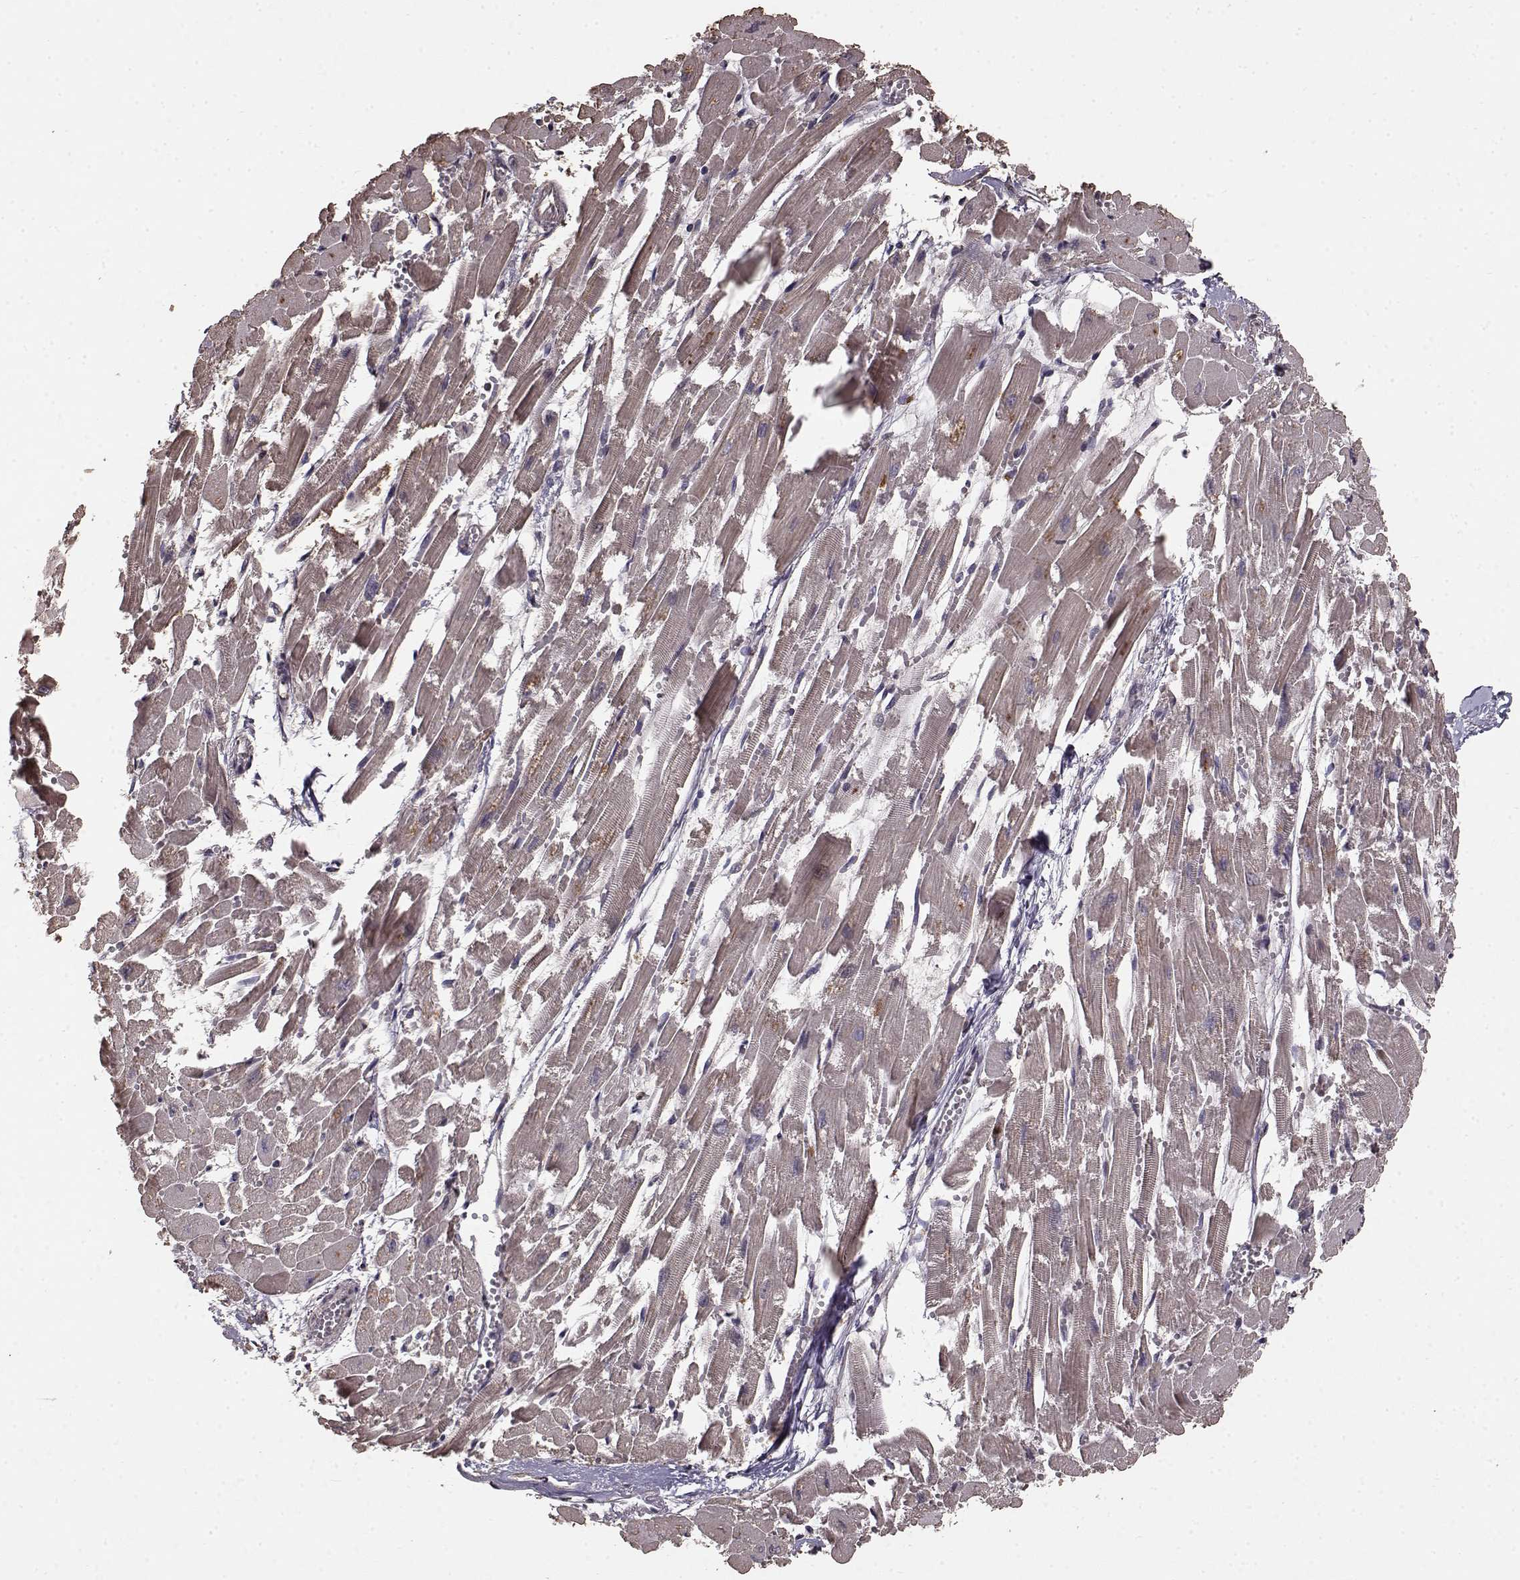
{"staining": {"intensity": "weak", "quantity": "25%-75%", "location": "cytoplasmic/membranous"}, "tissue": "heart muscle", "cell_type": "Cardiomyocytes", "image_type": "normal", "snomed": [{"axis": "morphology", "description": "Normal tissue, NOS"}, {"axis": "topography", "description": "Heart"}], "caption": "Protein staining by immunohistochemistry exhibits weak cytoplasmic/membranous expression in approximately 25%-75% of cardiomyocytes in normal heart muscle. The protein is shown in brown color, while the nuclei are stained blue.", "gene": "USP15", "patient": {"sex": "female", "age": 52}}